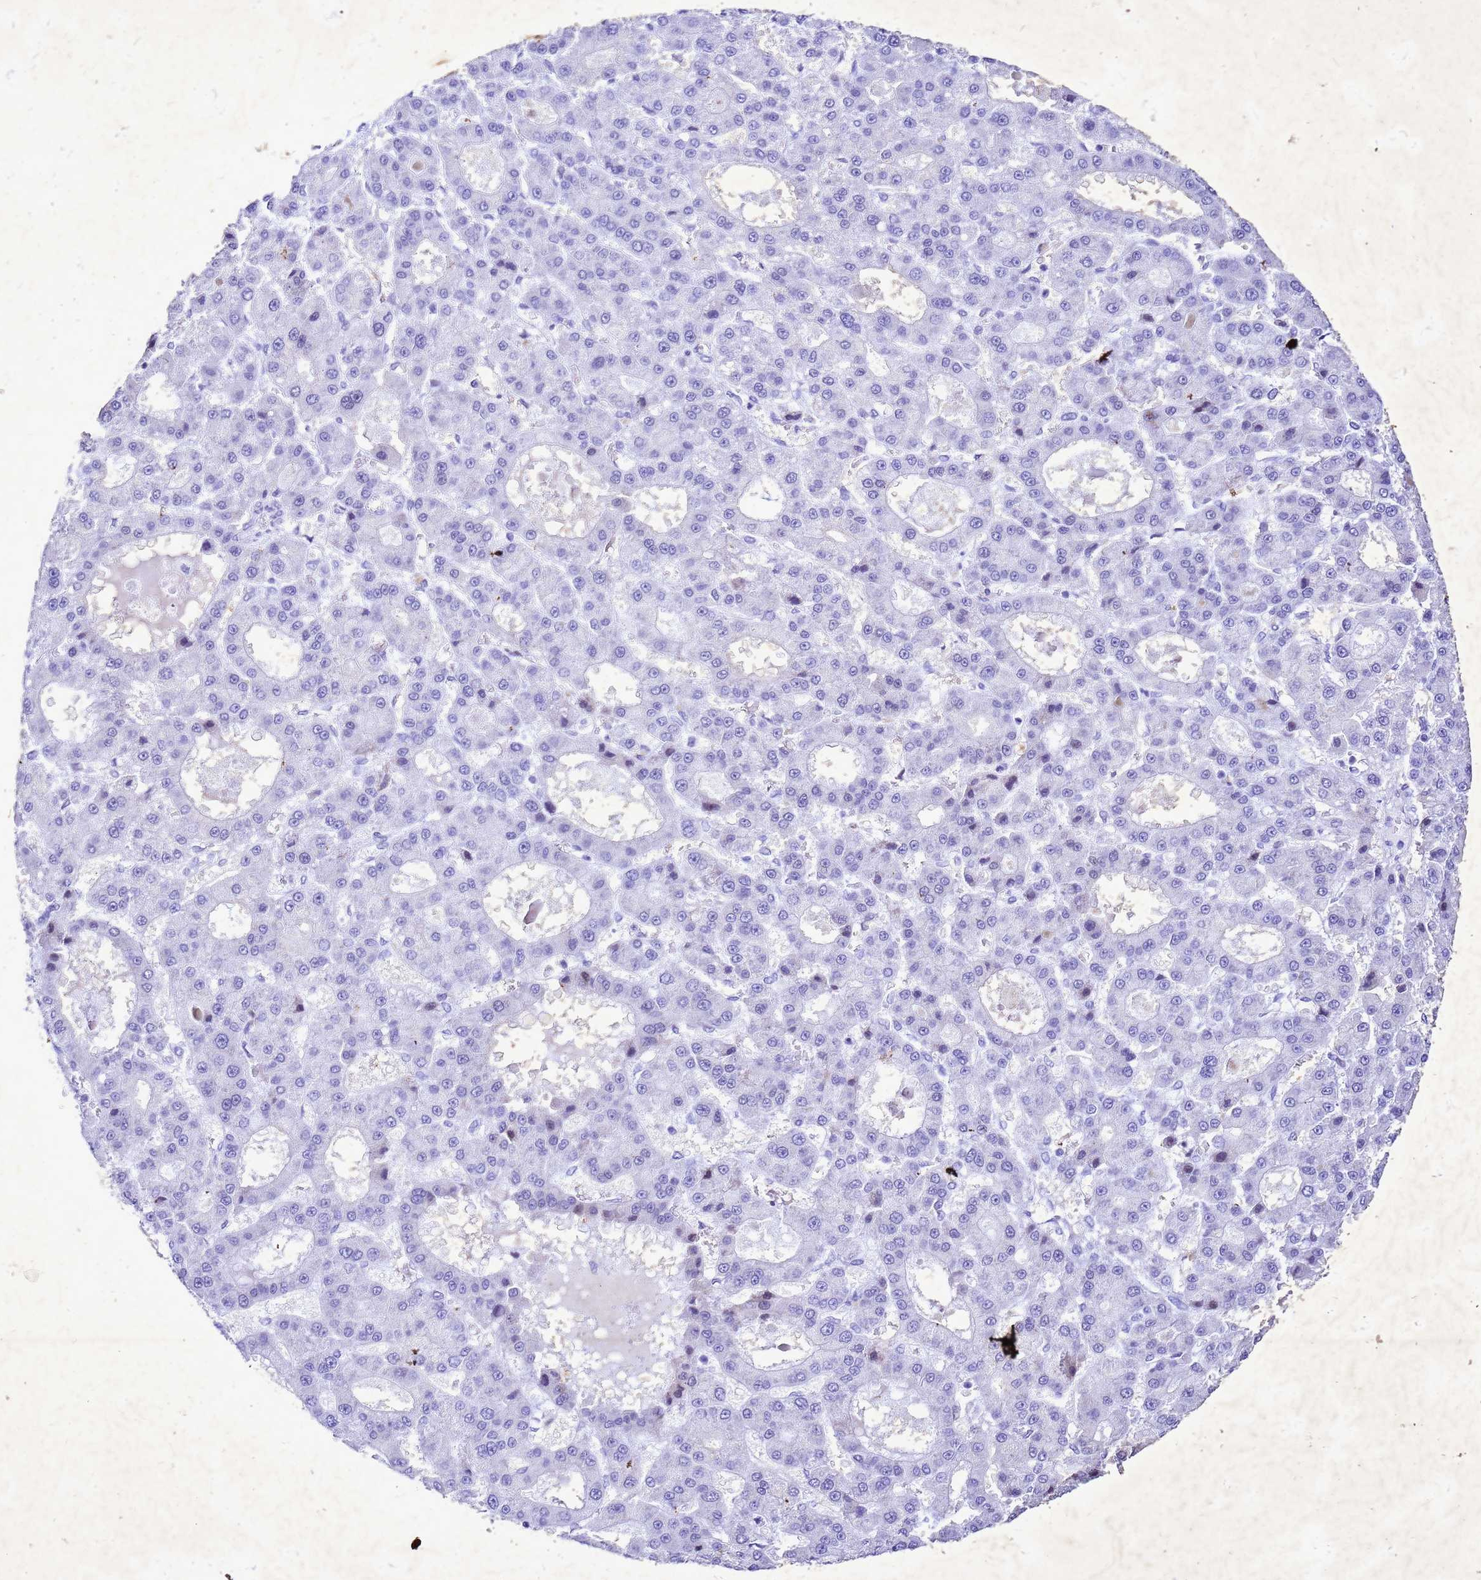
{"staining": {"intensity": "negative", "quantity": "none", "location": "none"}, "tissue": "liver cancer", "cell_type": "Tumor cells", "image_type": "cancer", "snomed": [{"axis": "morphology", "description": "Carcinoma, Hepatocellular, NOS"}, {"axis": "topography", "description": "Liver"}], "caption": "Photomicrograph shows no protein positivity in tumor cells of liver hepatocellular carcinoma tissue. (Stains: DAB immunohistochemistry with hematoxylin counter stain, Microscopy: brightfield microscopy at high magnification).", "gene": "COPS9", "patient": {"sex": "male", "age": 70}}